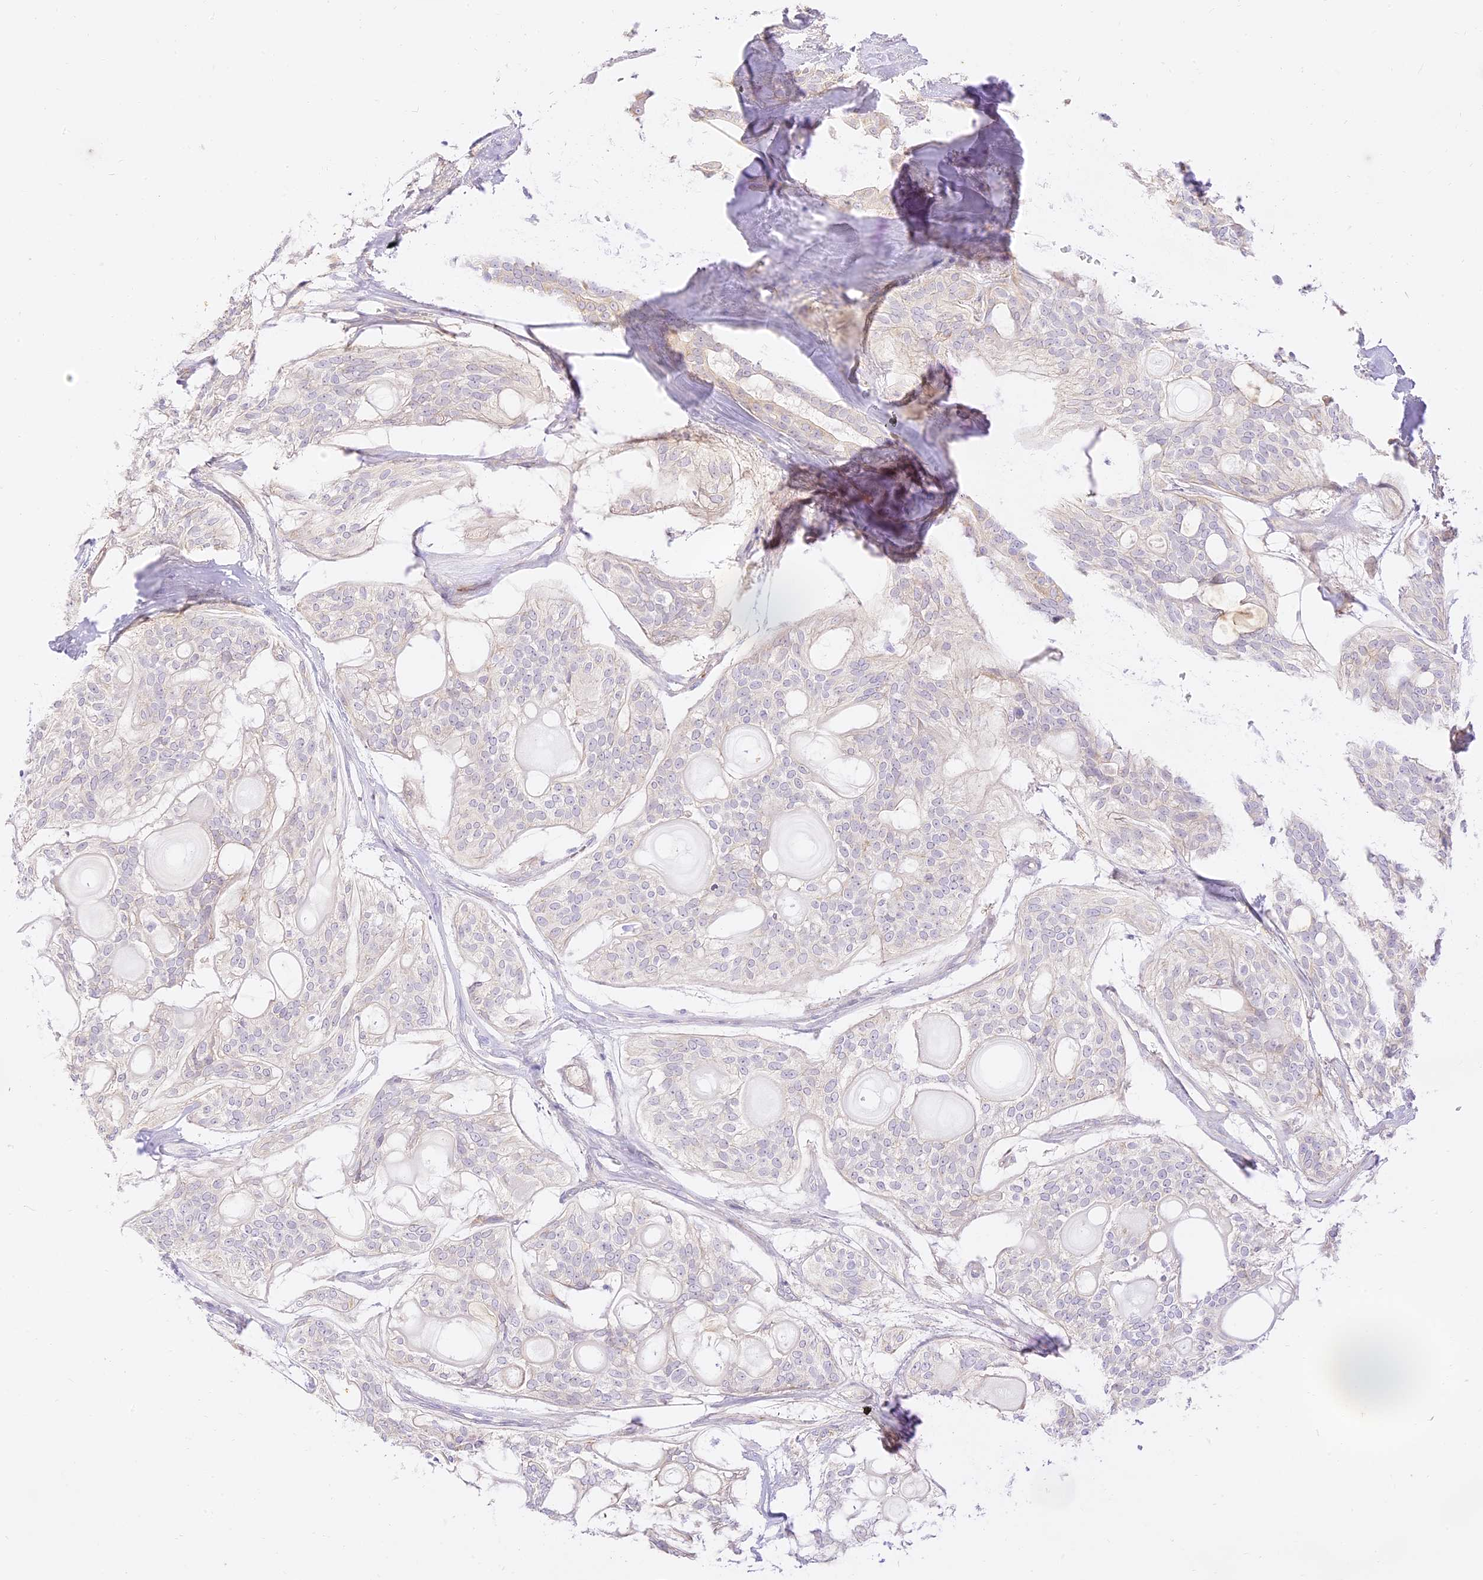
{"staining": {"intensity": "negative", "quantity": "none", "location": "none"}, "tissue": "head and neck cancer", "cell_type": "Tumor cells", "image_type": "cancer", "snomed": [{"axis": "morphology", "description": "Adenocarcinoma, NOS"}, {"axis": "topography", "description": "Head-Neck"}], "caption": "This image is of head and neck adenocarcinoma stained with immunohistochemistry (IHC) to label a protein in brown with the nuclei are counter-stained blue. There is no expression in tumor cells.", "gene": "LRRC15", "patient": {"sex": "male", "age": 66}}